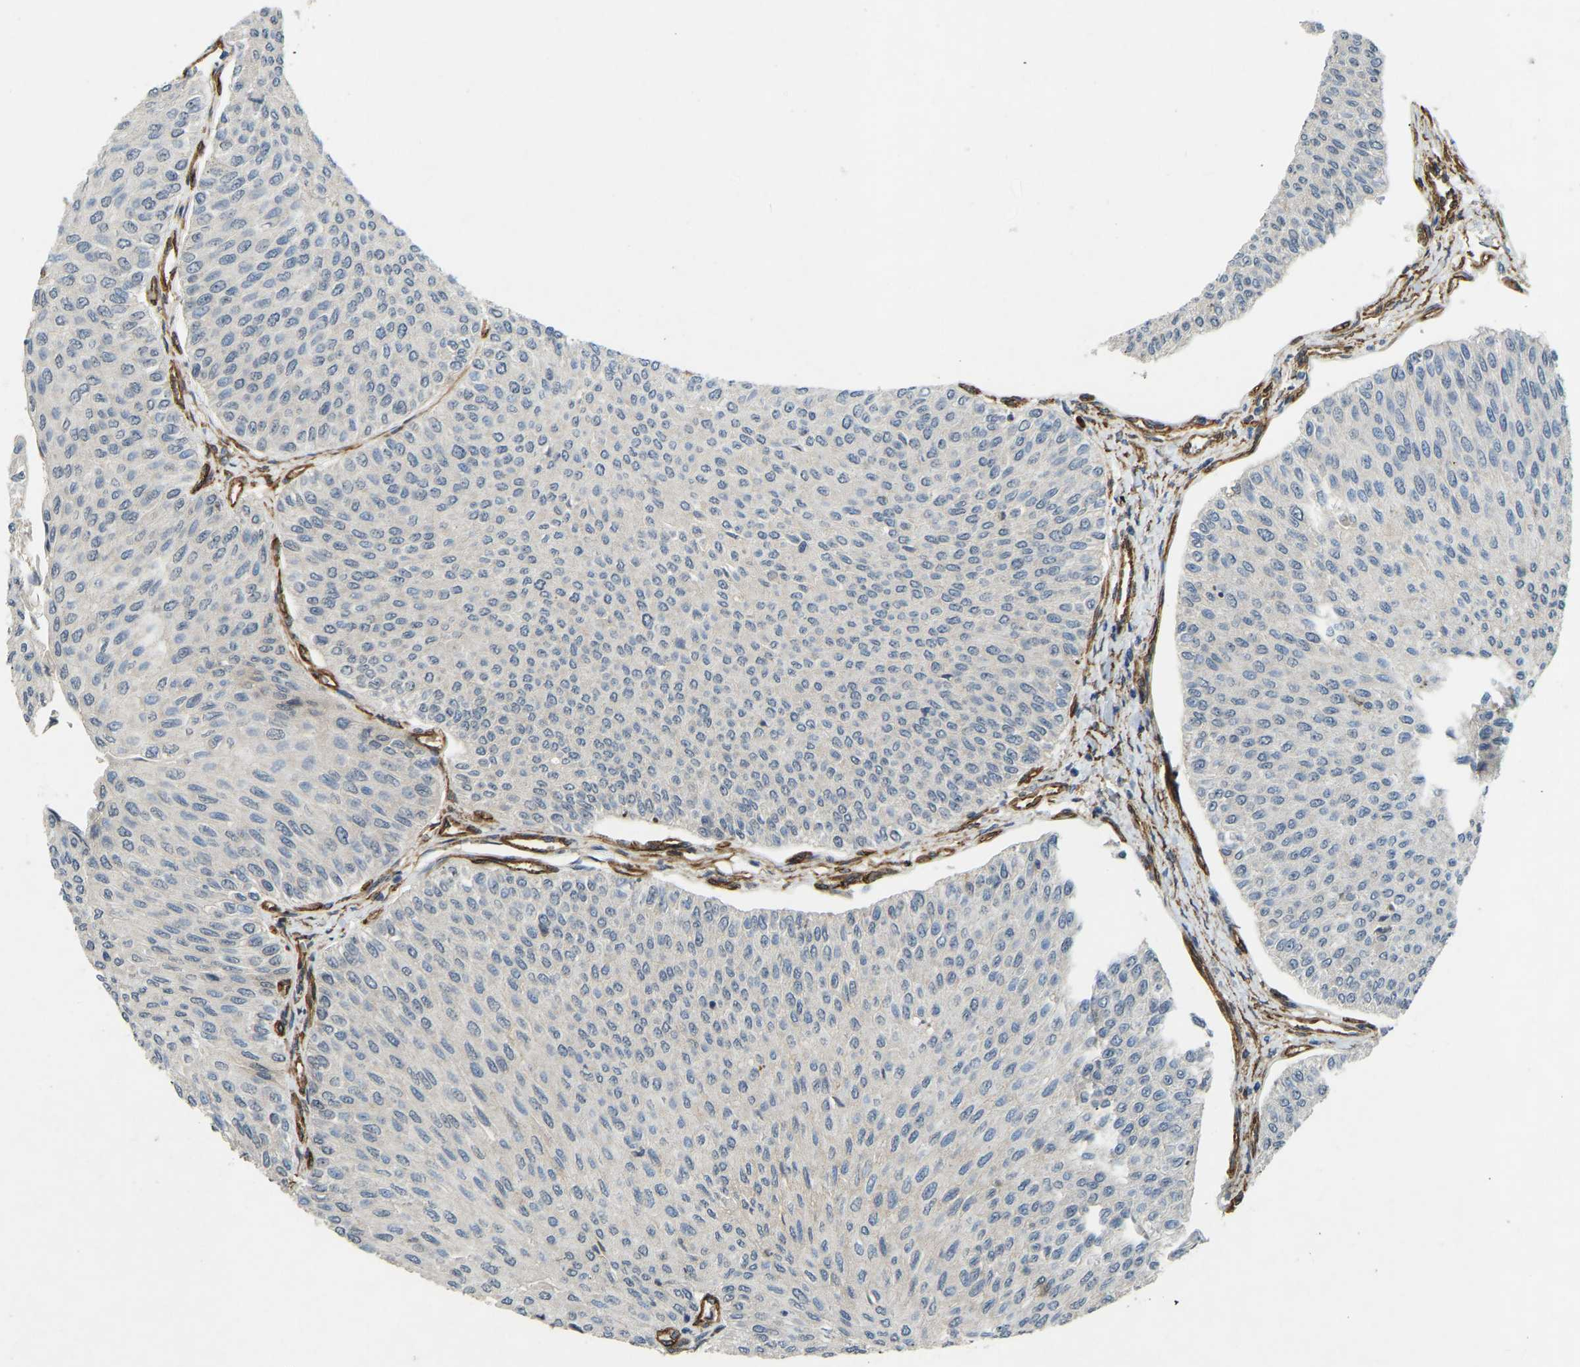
{"staining": {"intensity": "negative", "quantity": "none", "location": "none"}, "tissue": "urothelial cancer", "cell_type": "Tumor cells", "image_type": "cancer", "snomed": [{"axis": "morphology", "description": "Urothelial carcinoma, Low grade"}, {"axis": "topography", "description": "Urinary bladder"}], "caption": "Immunohistochemistry of human urothelial cancer shows no staining in tumor cells. Brightfield microscopy of immunohistochemistry stained with DAB (3,3'-diaminobenzidine) (brown) and hematoxylin (blue), captured at high magnification.", "gene": "NMB", "patient": {"sex": "male", "age": 78}}